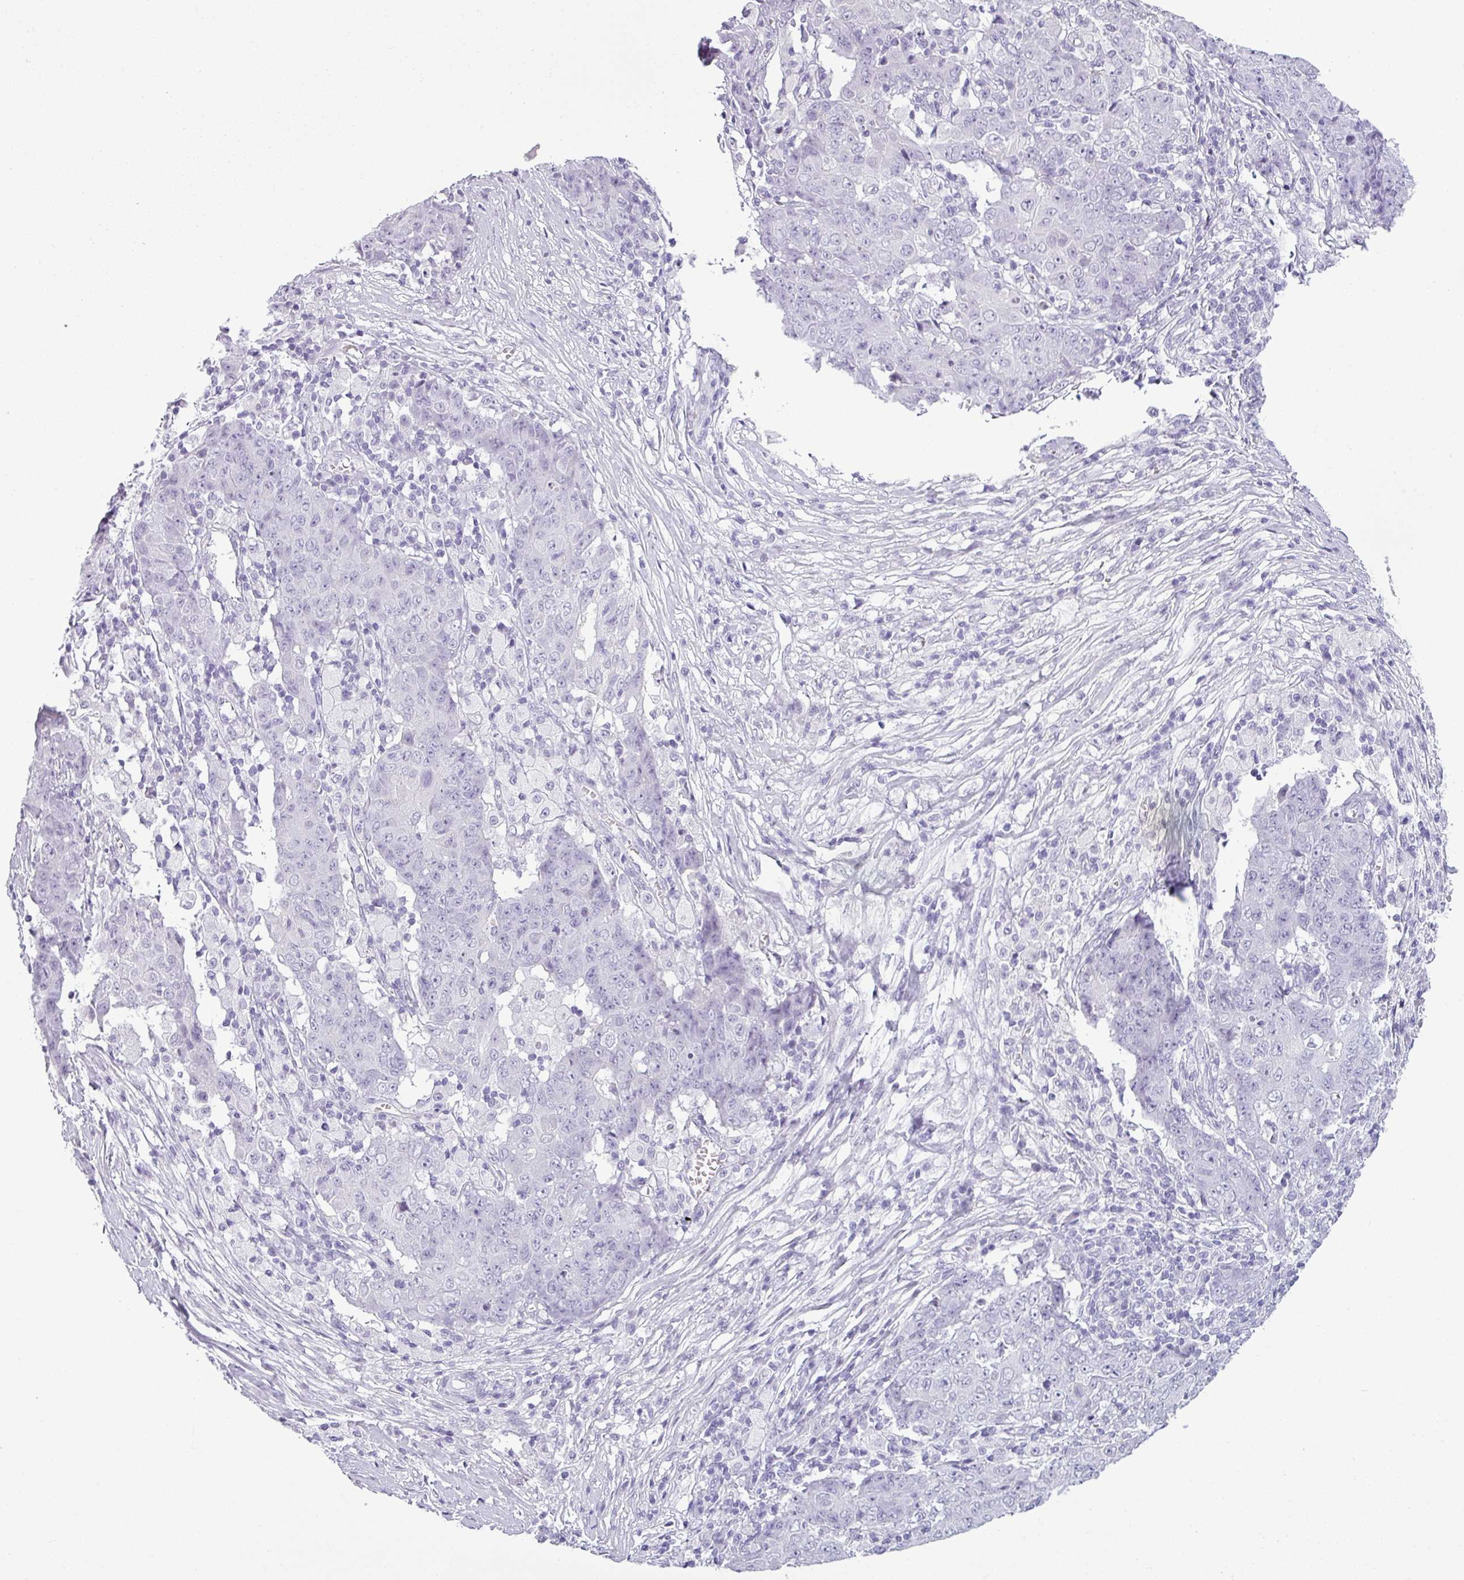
{"staining": {"intensity": "negative", "quantity": "none", "location": "none"}, "tissue": "ovarian cancer", "cell_type": "Tumor cells", "image_type": "cancer", "snomed": [{"axis": "morphology", "description": "Carcinoma, endometroid"}, {"axis": "topography", "description": "Ovary"}], "caption": "Micrograph shows no significant protein staining in tumor cells of ovarian endometroid carcinoma. (DAB immunohistochemistry, high magnification).", "gene": "CDH16", "patient": {"sex": "female", "age": 42}}